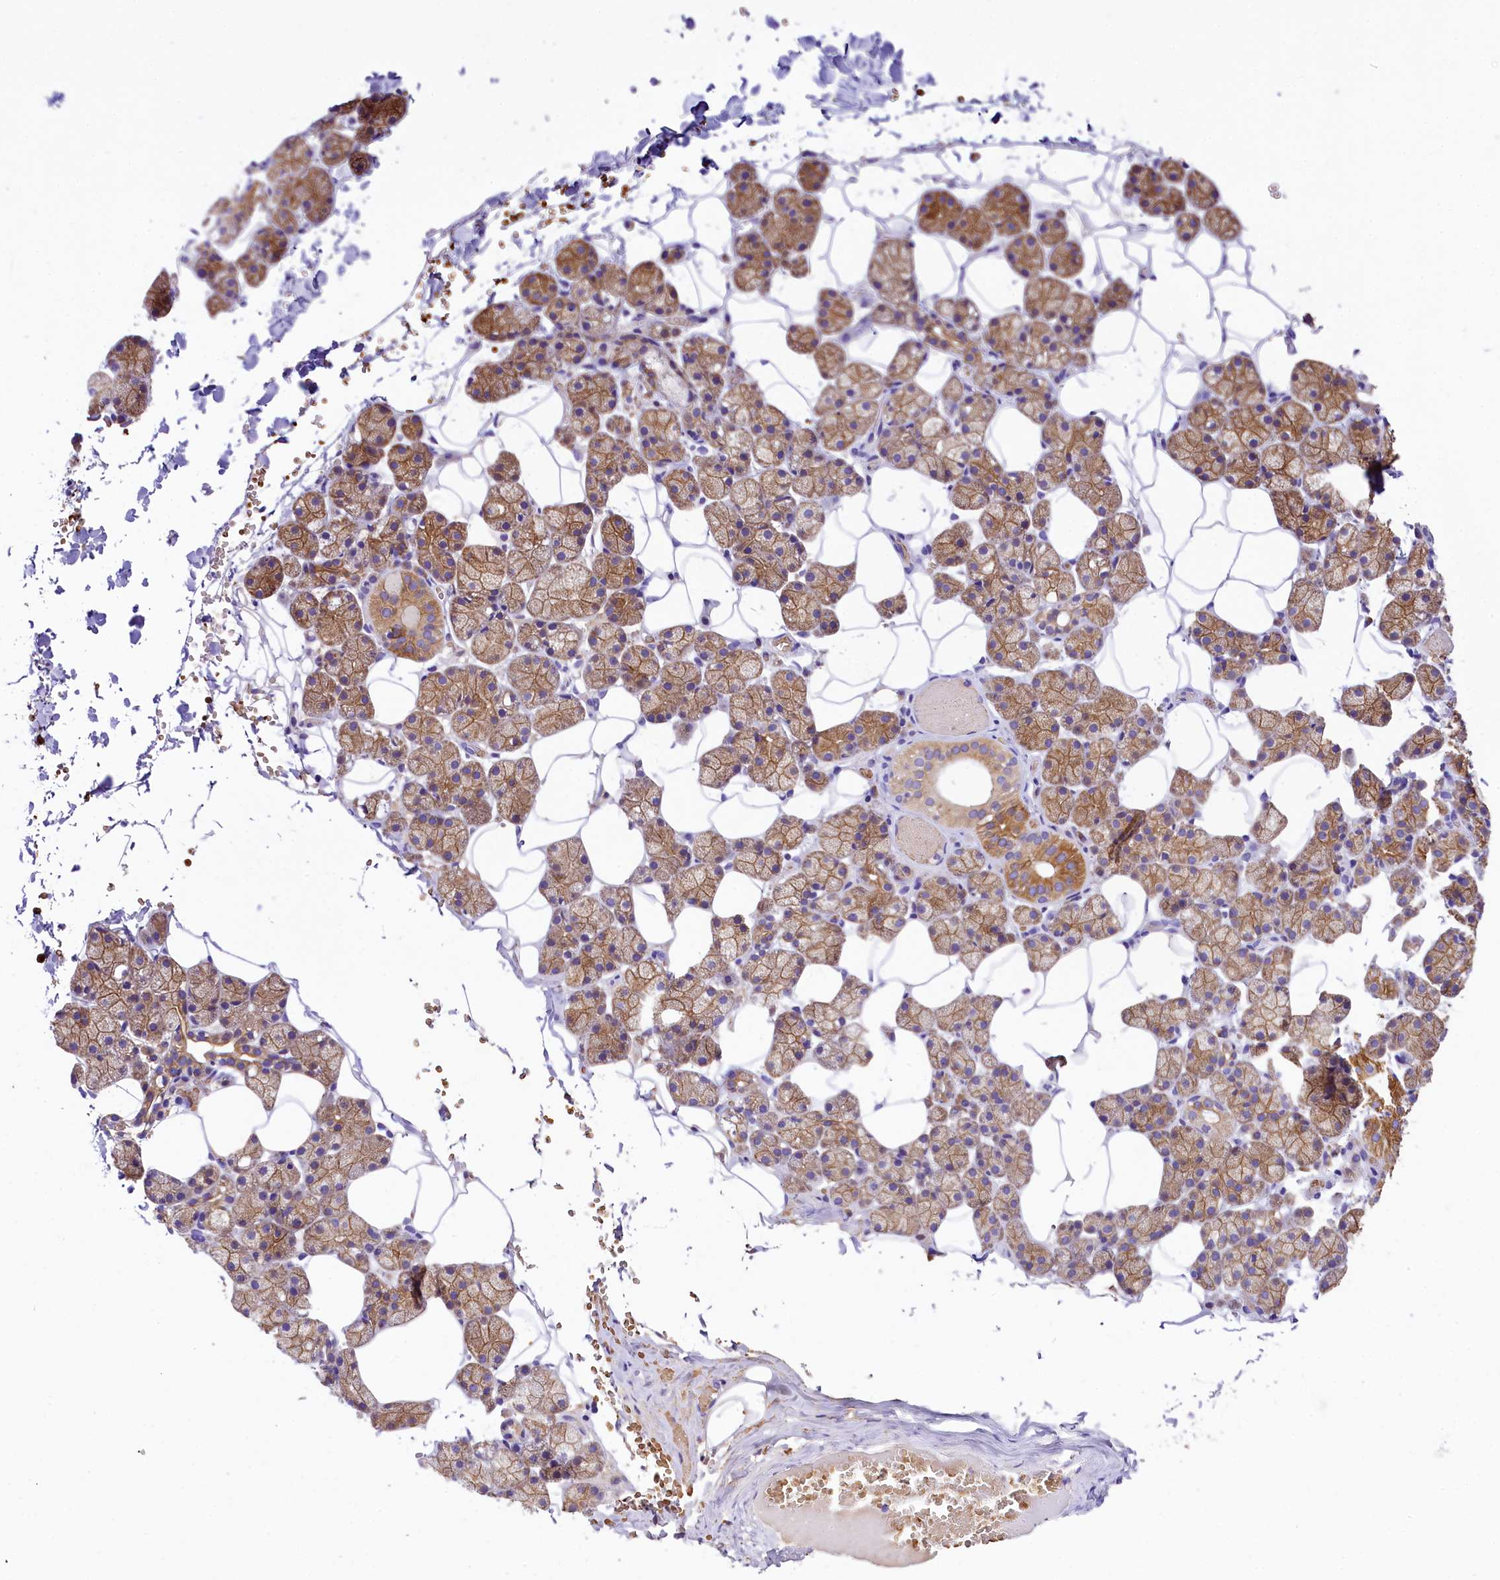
{"staining": {"intensity": "moderate", "quantity": ">75%", "location": "cytoplasmic/membranous"}, "tissue": "salivary gland", "cell_type": "Glandular cells", "image_type": "normal", "snomed": [{"axis": "morphology", "description": "Normal tissue, NOS"}, {"axis": "topography", "description": "Salivary gland"}], "caption": "Immunohistochemistry (IHC) staining of normal salivary gland, which demonstrates medium levels of moderate cytoplasmic/membranous staining in approximately >75% of glandular cells indicating moderate cytoplasmic/membranous protein positivity. The staining was performed using DAB (3,3'-diaminobenzidine) (brown) for protein detection and nuclei were counterstained in hematoxylin (blue).", "gene": "LARP4", "patient": {"sex": "female", "age": 33}}